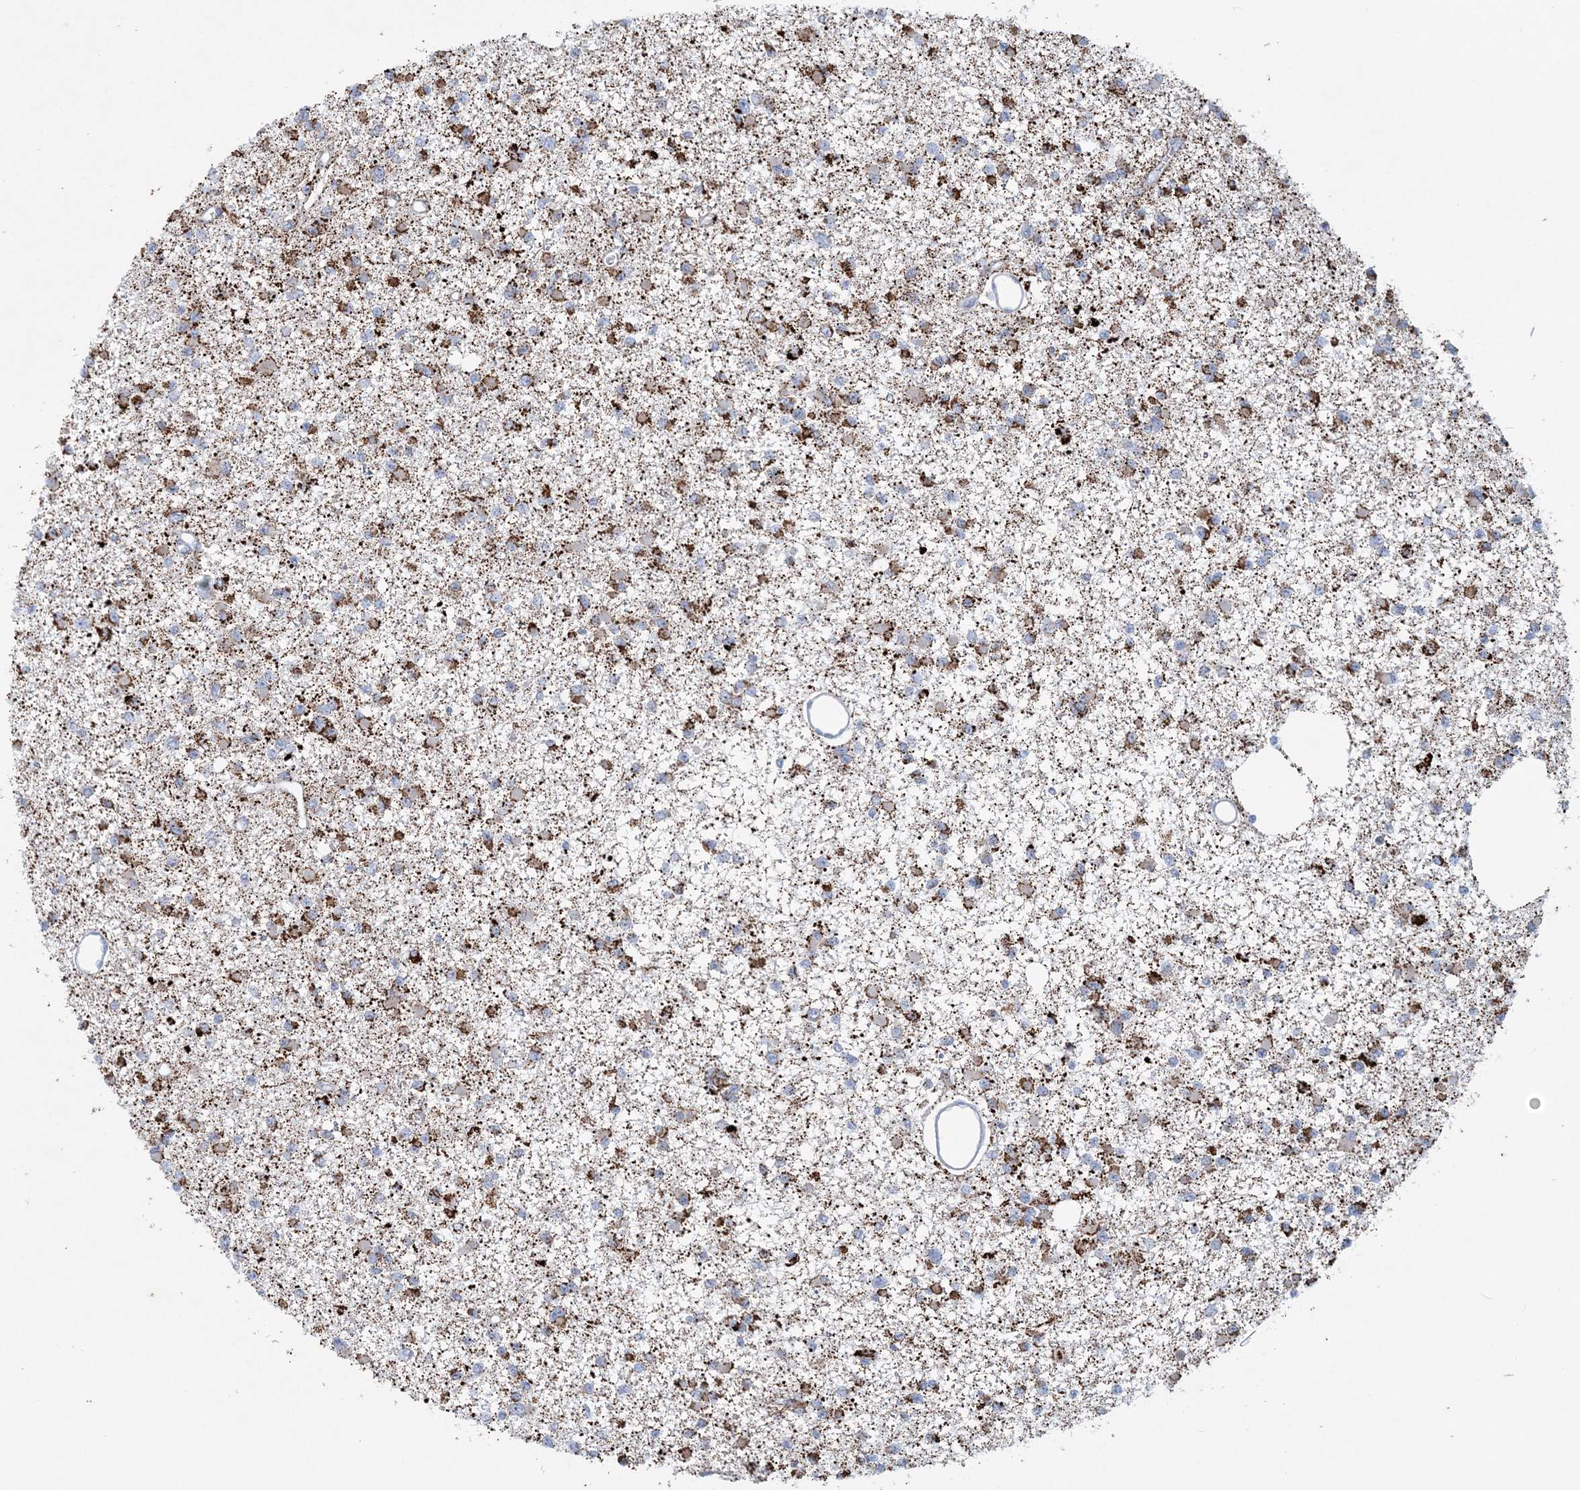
{"staining": {"intensity": "moderate", "quantity": "25%-75%", "location": "cytoplasmic/membranous"}, "tissue": "glioma", "cell_type": "Tumor cells", "image_type": "cancer", "snomed": [{"axis": "morphology", "description": "Glioma, malignant, Low grade"}, {"axis": "topography", "description": "Brain"}], "caption": "Tumor cells exhibit medium levels of moderate cytoplasmic/membranous staining in approximately 25%-75% of cells in malignant glioma (low-grade).", "gene": "TBC1D7", "patient": {"sex": "female", "age": 22}}